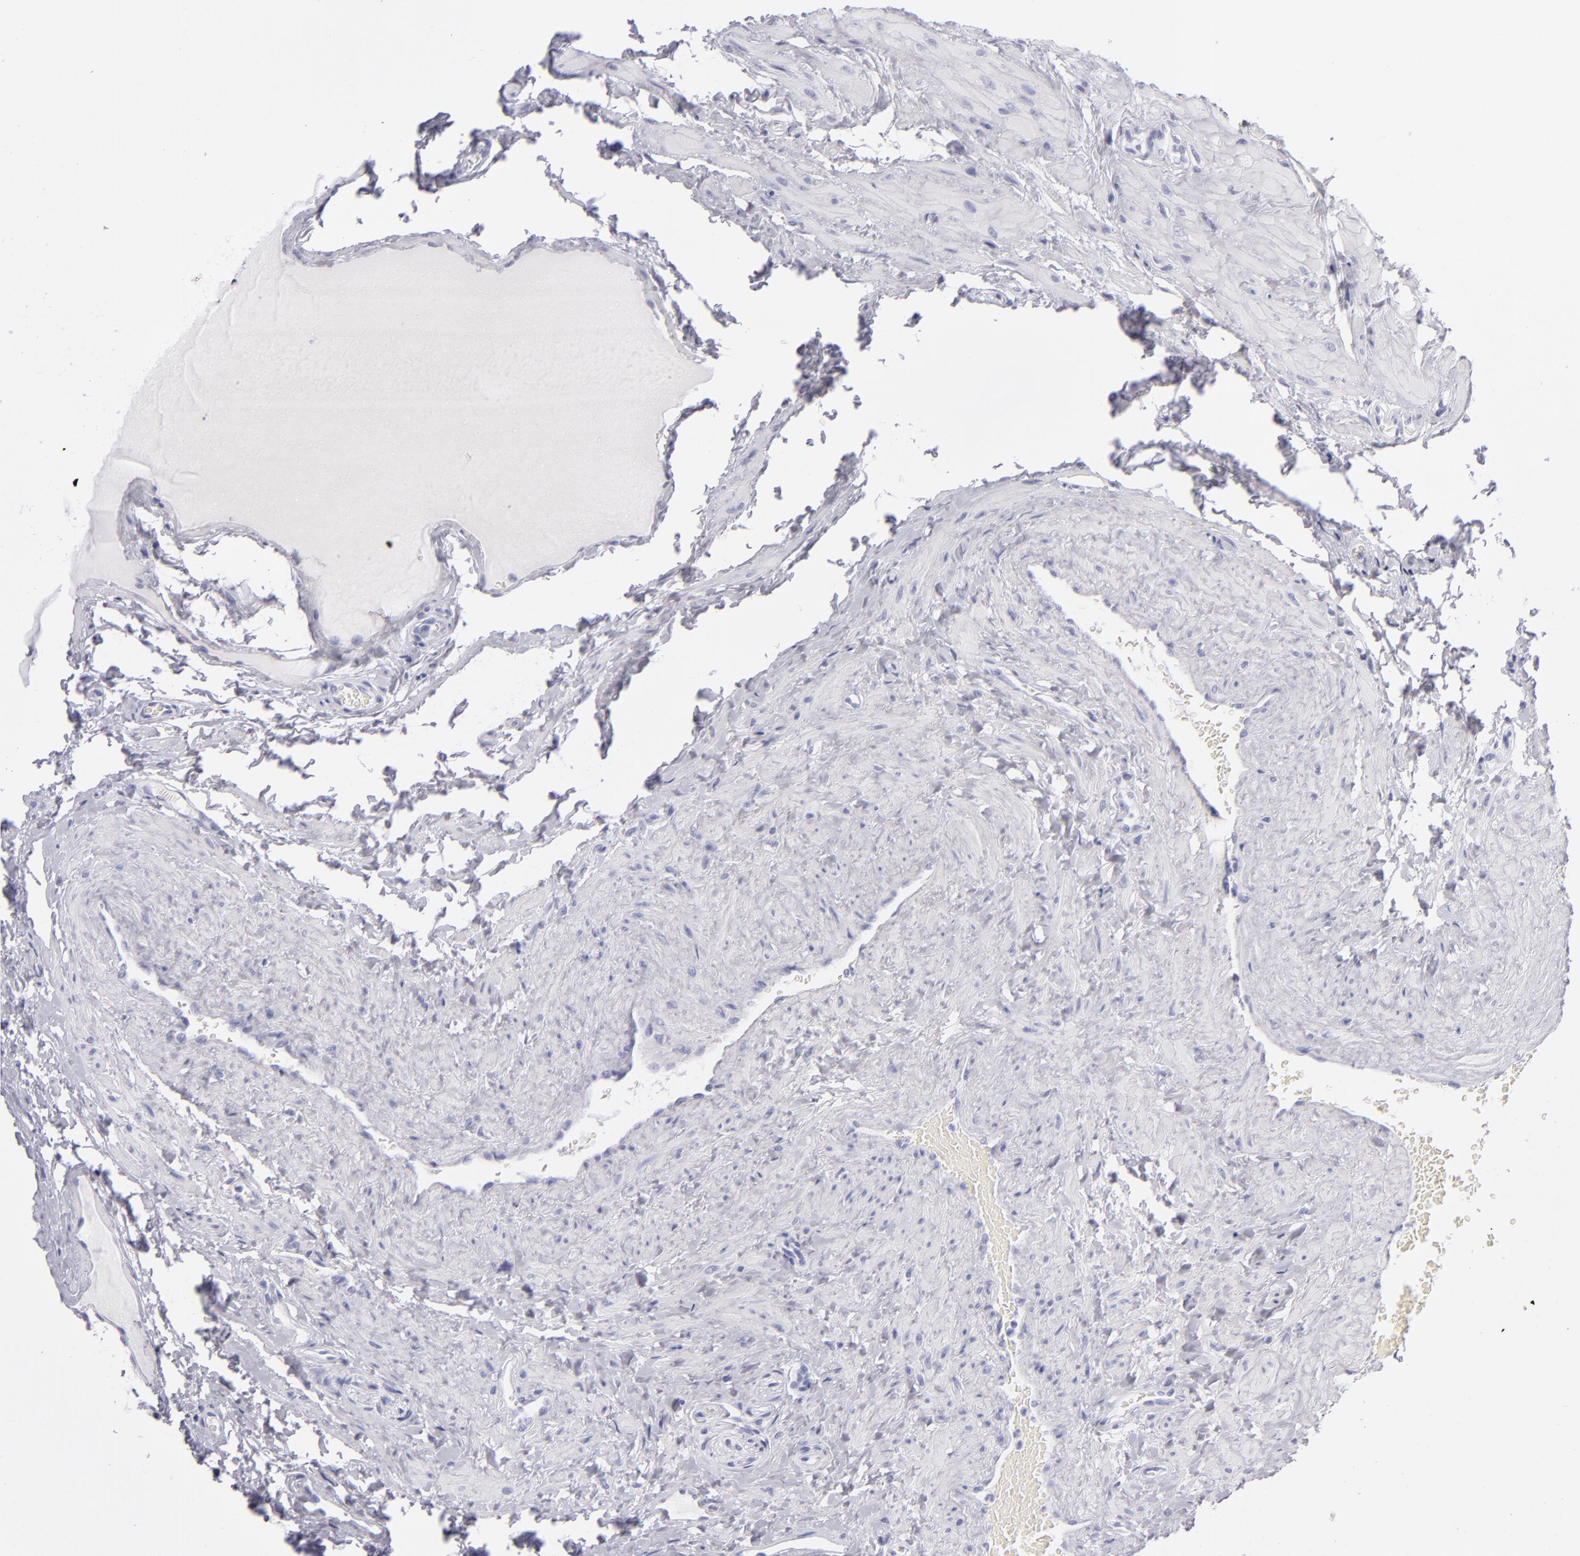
{"staining": {"intensity": "negative", "quantity": "none", "location": "none"}, "tissue": "epididymis", "cell_type": "Glandular cells", "image_type": "normal", "snomed": [{"axis": "morphology", "description": "Normal tissue, NOS"}, {"axis": "topography", "description": "Testis"}, {"axis": "topography", "description": "Epididymis"}], "caption": "An IHC image of benign epididymis is shown. There is no staining in glandular cells of epididymis.", "gene": "PVALB", "patient": {"sex": "male", "age": 36}}